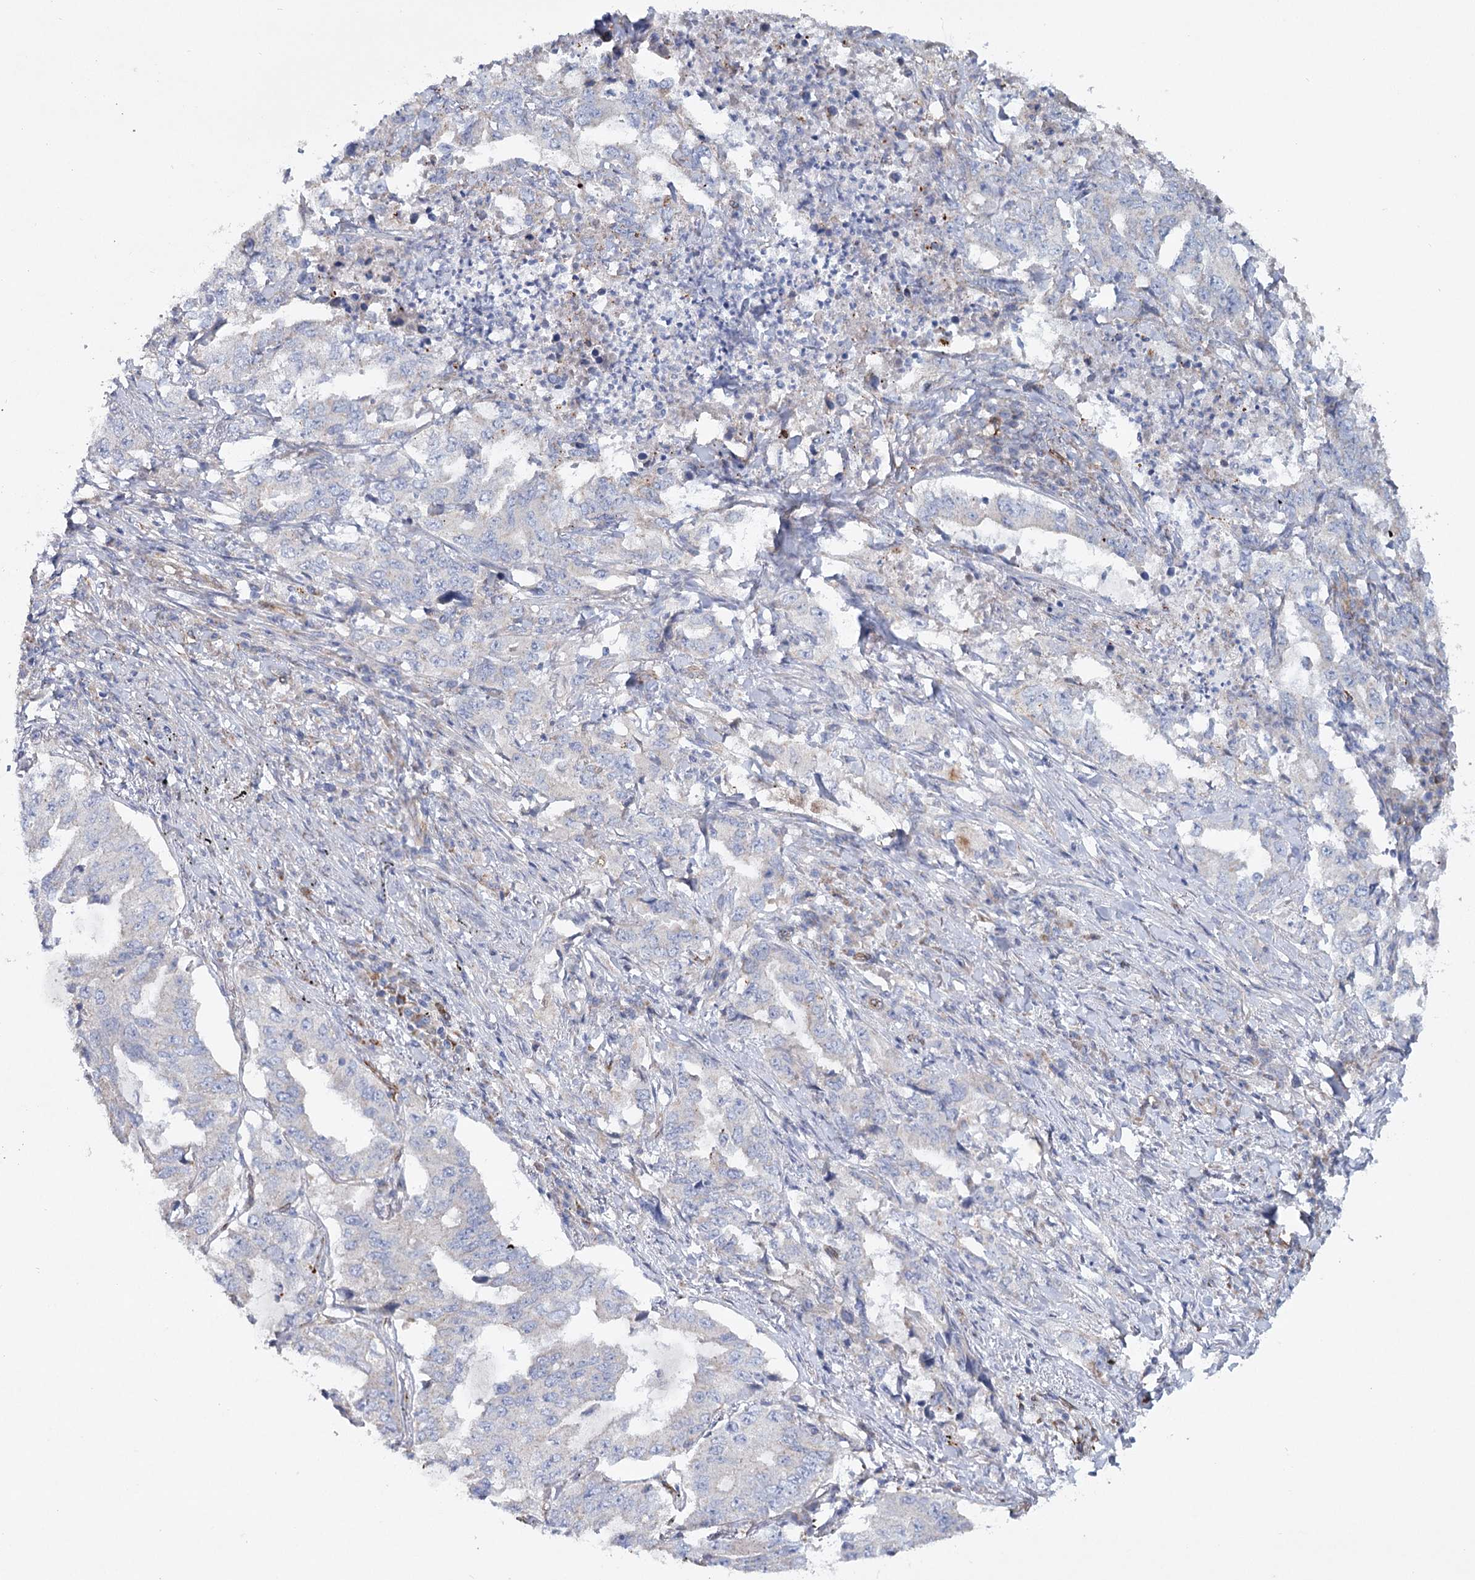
{"staining": {"intensity": "negative", "quantity": "none", "location": "none"}, "tissue": "lung cancer", "cell_type": "Tumor cells", "image_type": "cancer", "snomed": [{"axis": "morphology", "description": "Adenocarcinoma, NOS"}, {"axis": "topography", "description": "Lung"}], "caption": "IHC micrograph of human lung cancer (adenocarcinoma) stained for a protein (brown), which reveals no staining in tumor cells.", "gene": "TMEM164", "patient": {"sex": "female", "age": 51}}